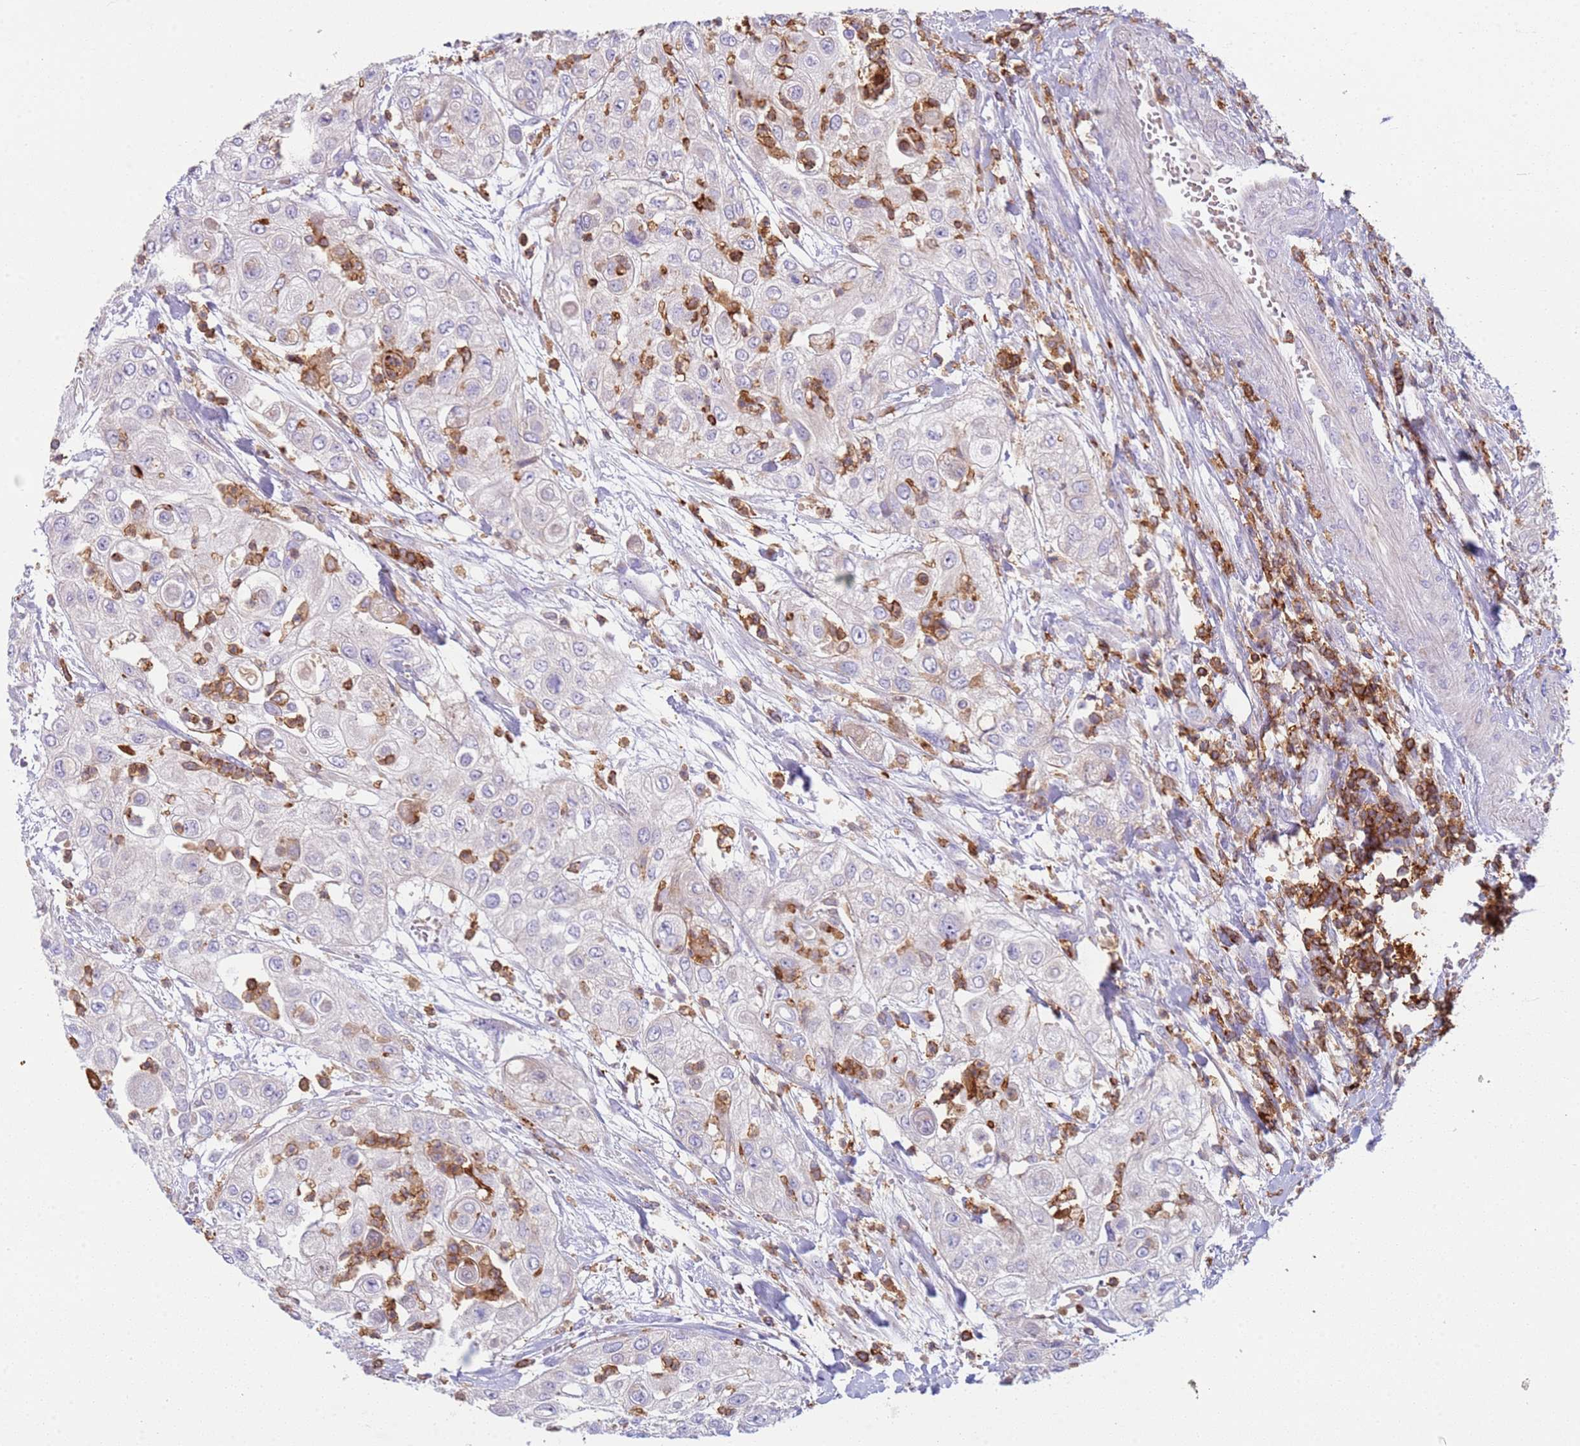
{"staining": {"intensity": "negative", "quantity": "none", "location": "none"}, "tissue": "urothelial cancer", "cell_type": "Tumor cells", "image_type": "cancer", "snomed": [{"axis": "morphology", "description": "Urothelial carcinoma, High grade"}, {"axis": "topography", "description": "Urinary bladder"}], "caption": "A high-resolution micrograph shows IHC staining of high-grade urothelial carcinoma, which exhibits no significant expression in tumor cells. Brightfield microscopy of immunohistochemistry (IHC) stained with DAB (brown) and hematoxylin (blue), captured at high magnification.", "gene": "TTPAL", "patient": {"sex": "female", "age": 79}}